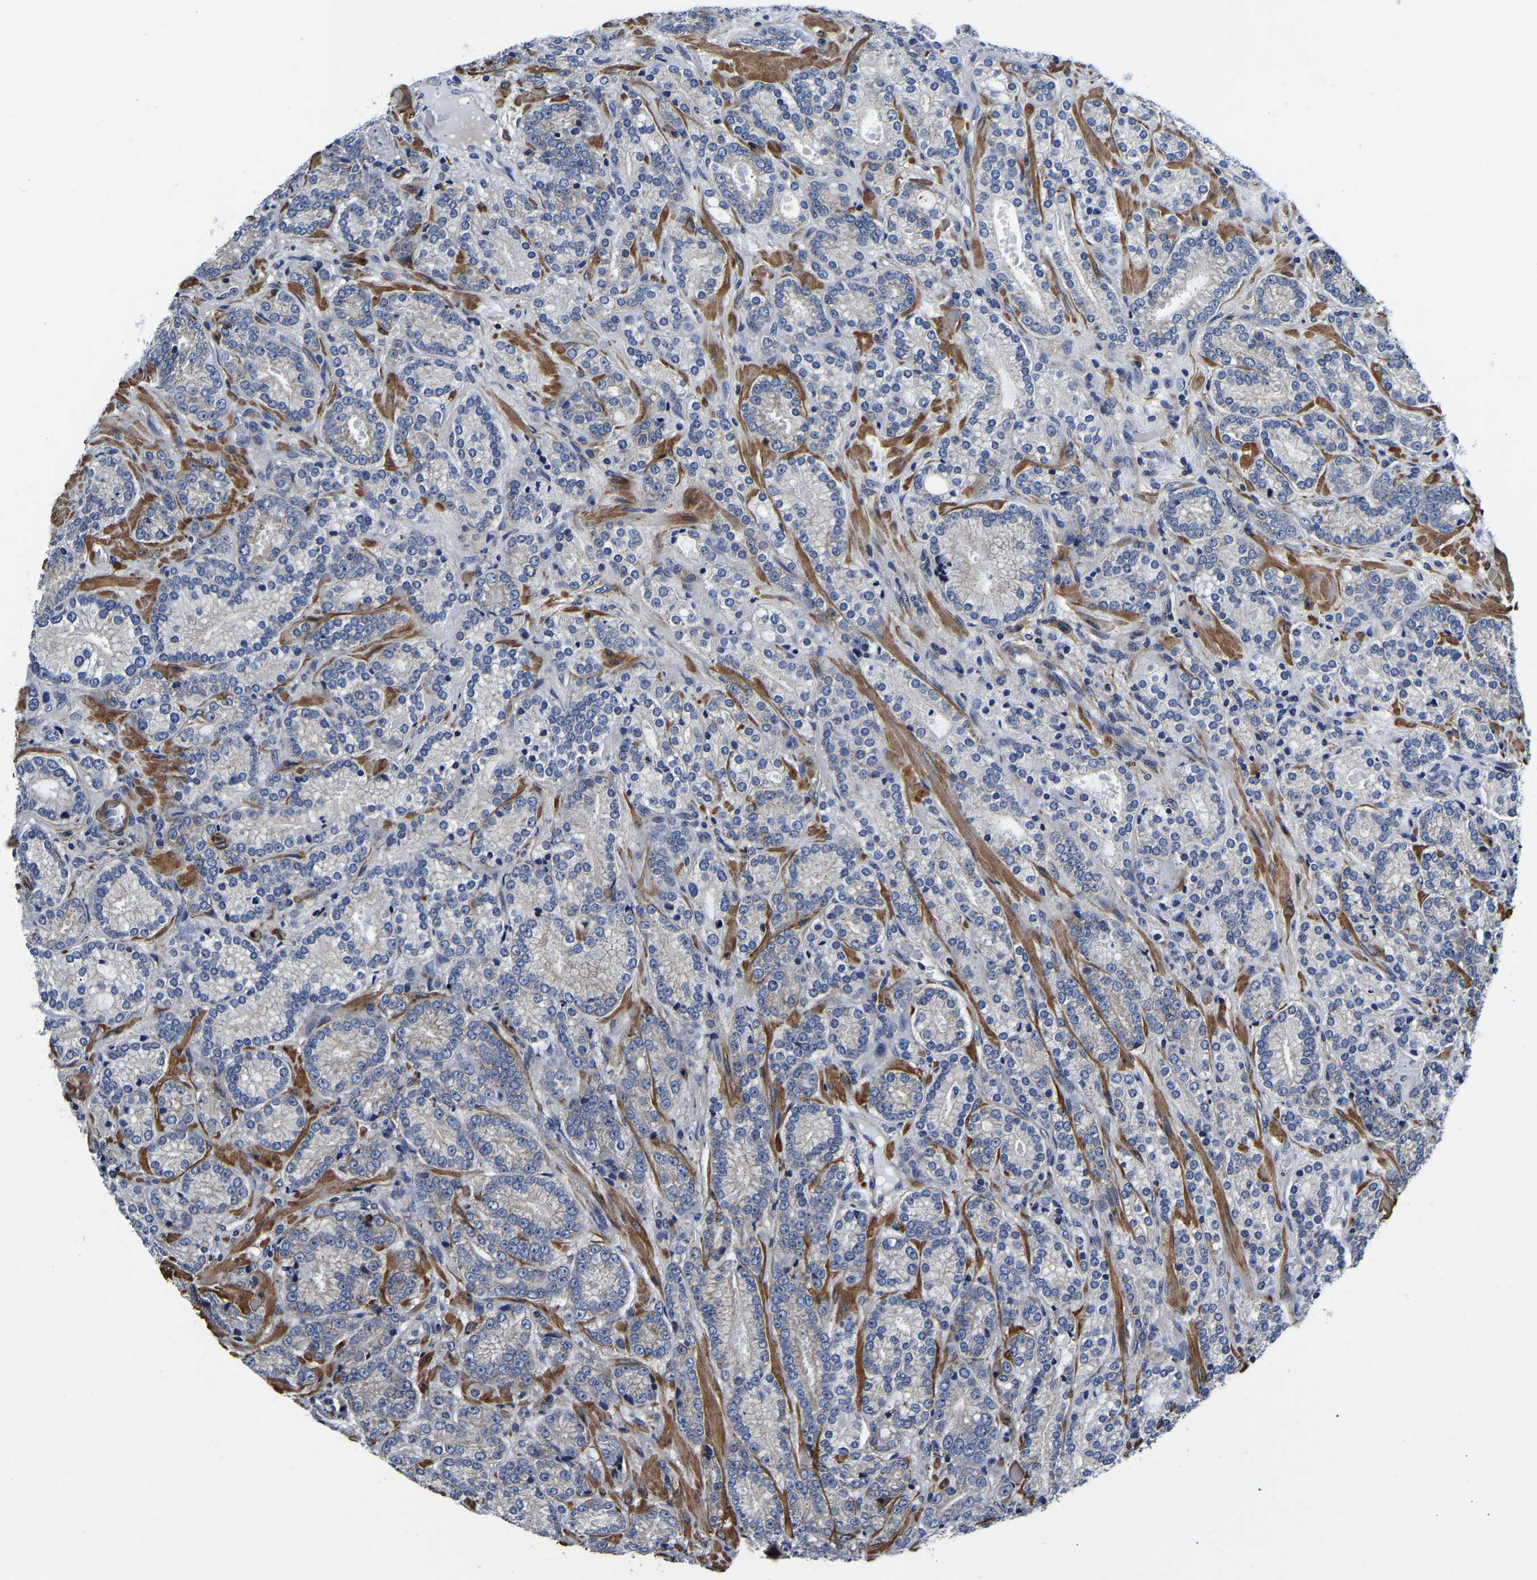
{"staining": {"intensity": "negative", "quantity": "none", "location": "none"}, "tissue": "prostate cancer", "cell_type": "Tumor cells", "image_type": "cancer", "snomed": [{"axis": "morphology", "description": "Adenocarcinoma, High grade"}, {"axis": "topography", "description": "Prostate"}], "caption": "Micrograph shows no protein expression in tumor cells of prostate cancer tissue.", "gene": "KCTD17", "patient": {"sex": "male", "age": 61}}